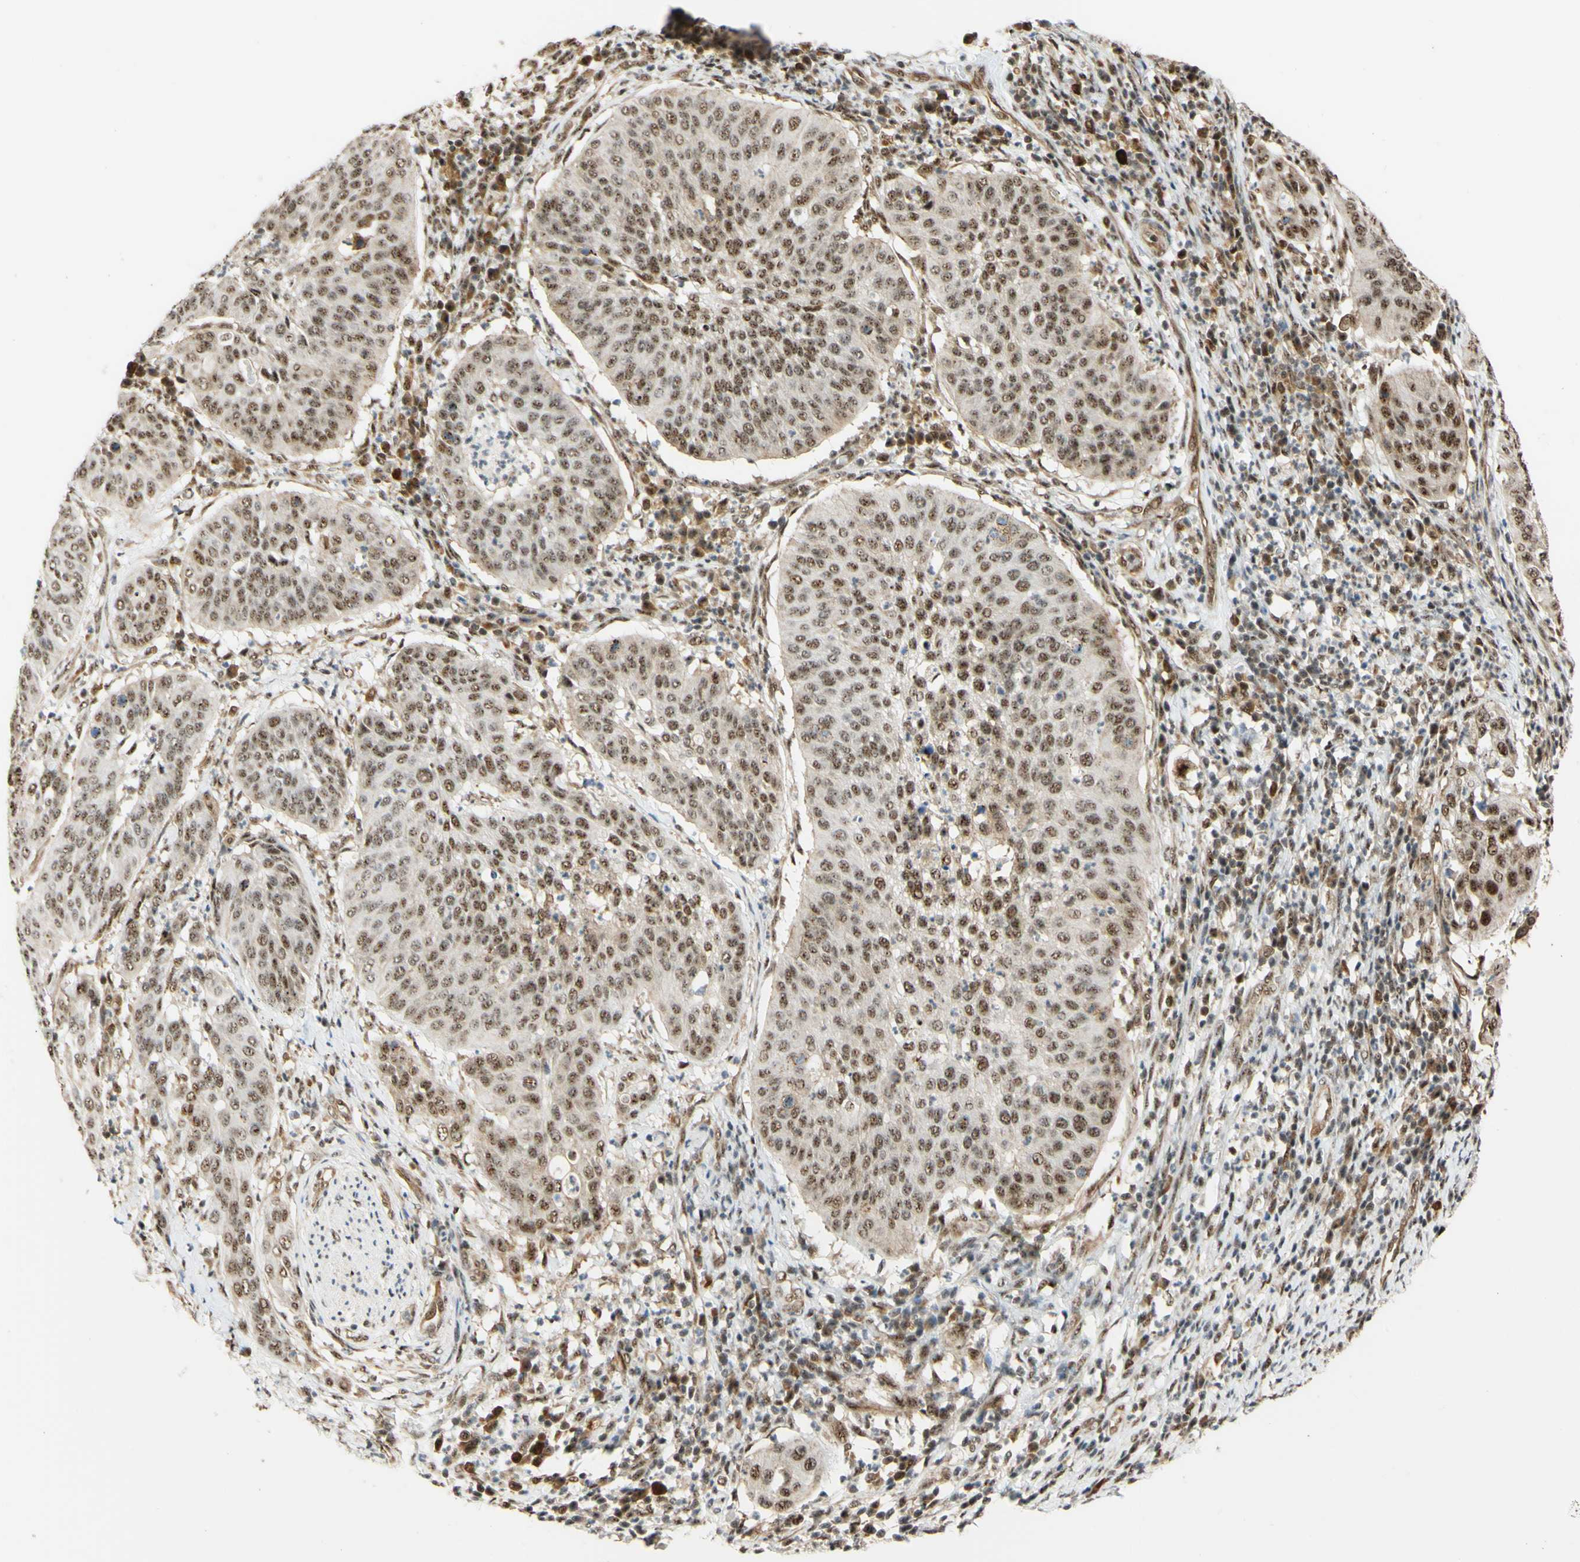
{"staining": {"intensity": "moderate", "quantity": ">75%", "location": "nuclear"}, "tissue": "cervical cancer", "cell_type": "Tumor cells", "image_type": "cancer", "snomed": [{"axis": "morphology", "description": "Normal tissue, NOS"}, {"axis": "morphology", "description": "Squamous cell carcinoma, NOS"}, {"axis": "topography", "description": "Cervix"}], "caption": "IHC image of cervical squamous cell carcinoma stained for a protein (brown), which displays medium levels of moderate nuclear positivity in approximately >75% of tumor cells.", "gene": "SAP18", "patient": {"sex": "female", "age": 39}}